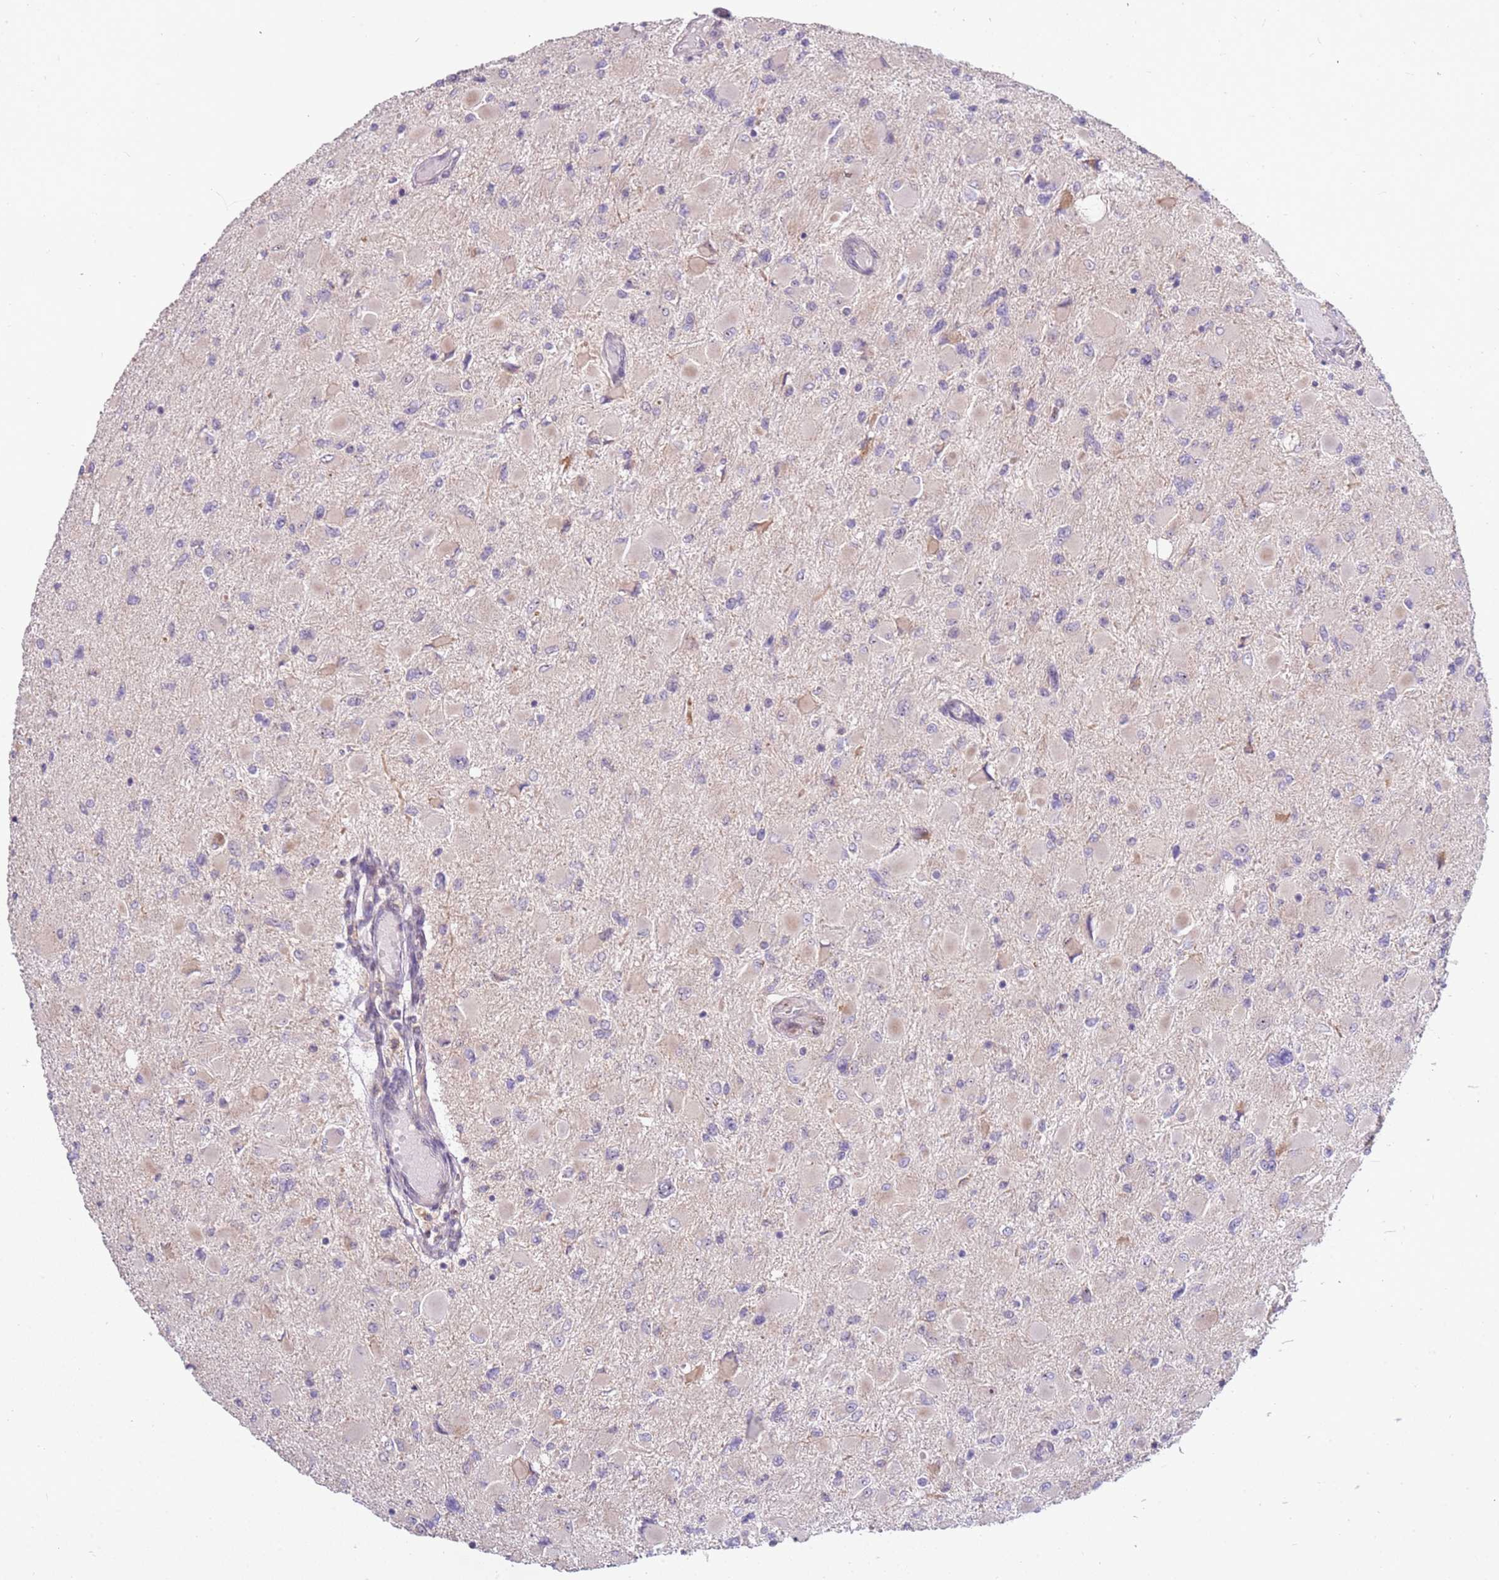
{"staining": {"intensity": "negative", "quantity": "none", "location": "none"}, "tissue": "glioma", "cell_type": "Tumor cells", "image_type": "cancer", "snomed": [{"axis": "morphology", "description": "Glioma, malignant, High grade"}, {"axis": "topography", "description": "Cerebral cortex"}], "caption": "Malignant glioma (high-grade) was stained to show a protein in brown. There is no significant positivity in tumor cells.", "gene": "UCMA", "patient": {"sex": "female", "age": 36}}